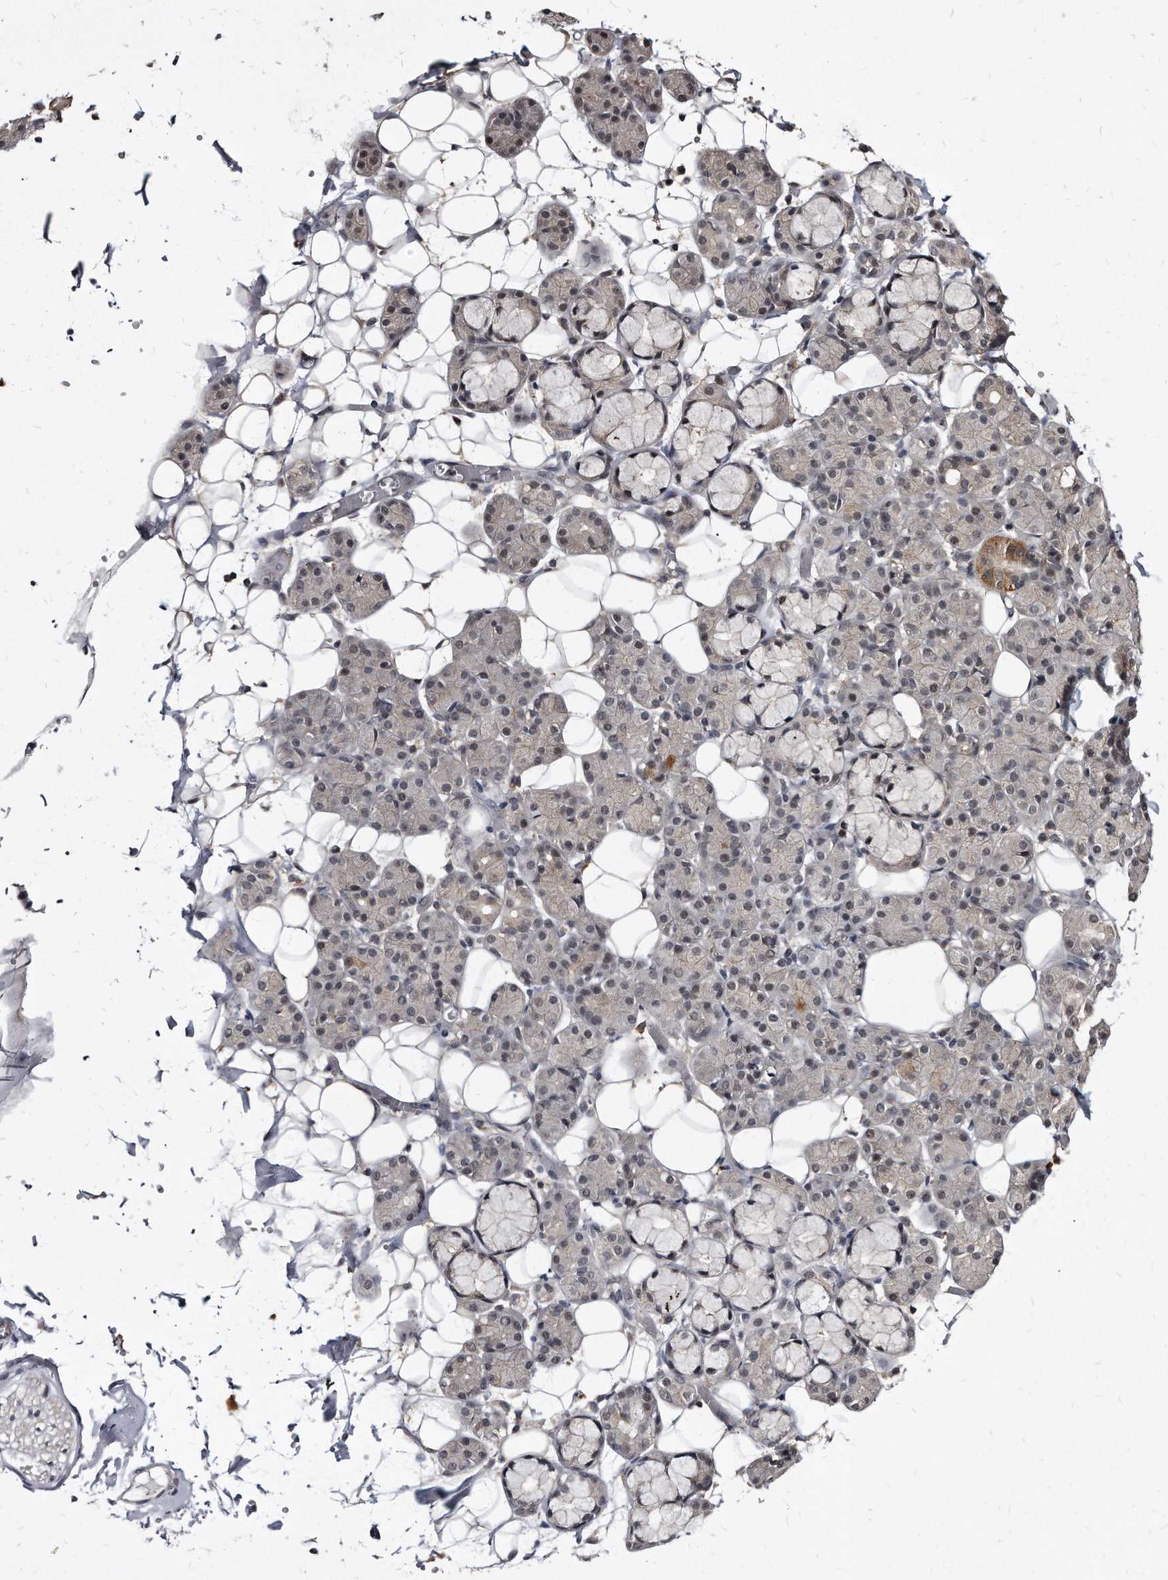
{"staining": {"intensity": "moderate", "quantity": "<25%", "location": "cytoplasmic/membranous"}, "tissue": "salivary gland", "cell_type": "Glandular cells", "image_type": "normal", "snomed": [{"axis": "morphology", "description": "Normal tissue, NOS"}, {"axis": "topography", "description": "Salivary gland"}], "caption": "Immunohistochemical staining of normal human salivary gland displays <25% levels of moderate cytoplasmic/membranous protein expression in approximately <25% of glandular cells.", "gene": "KLHDC3", "patient": {"sex": "male", "age": 63}}